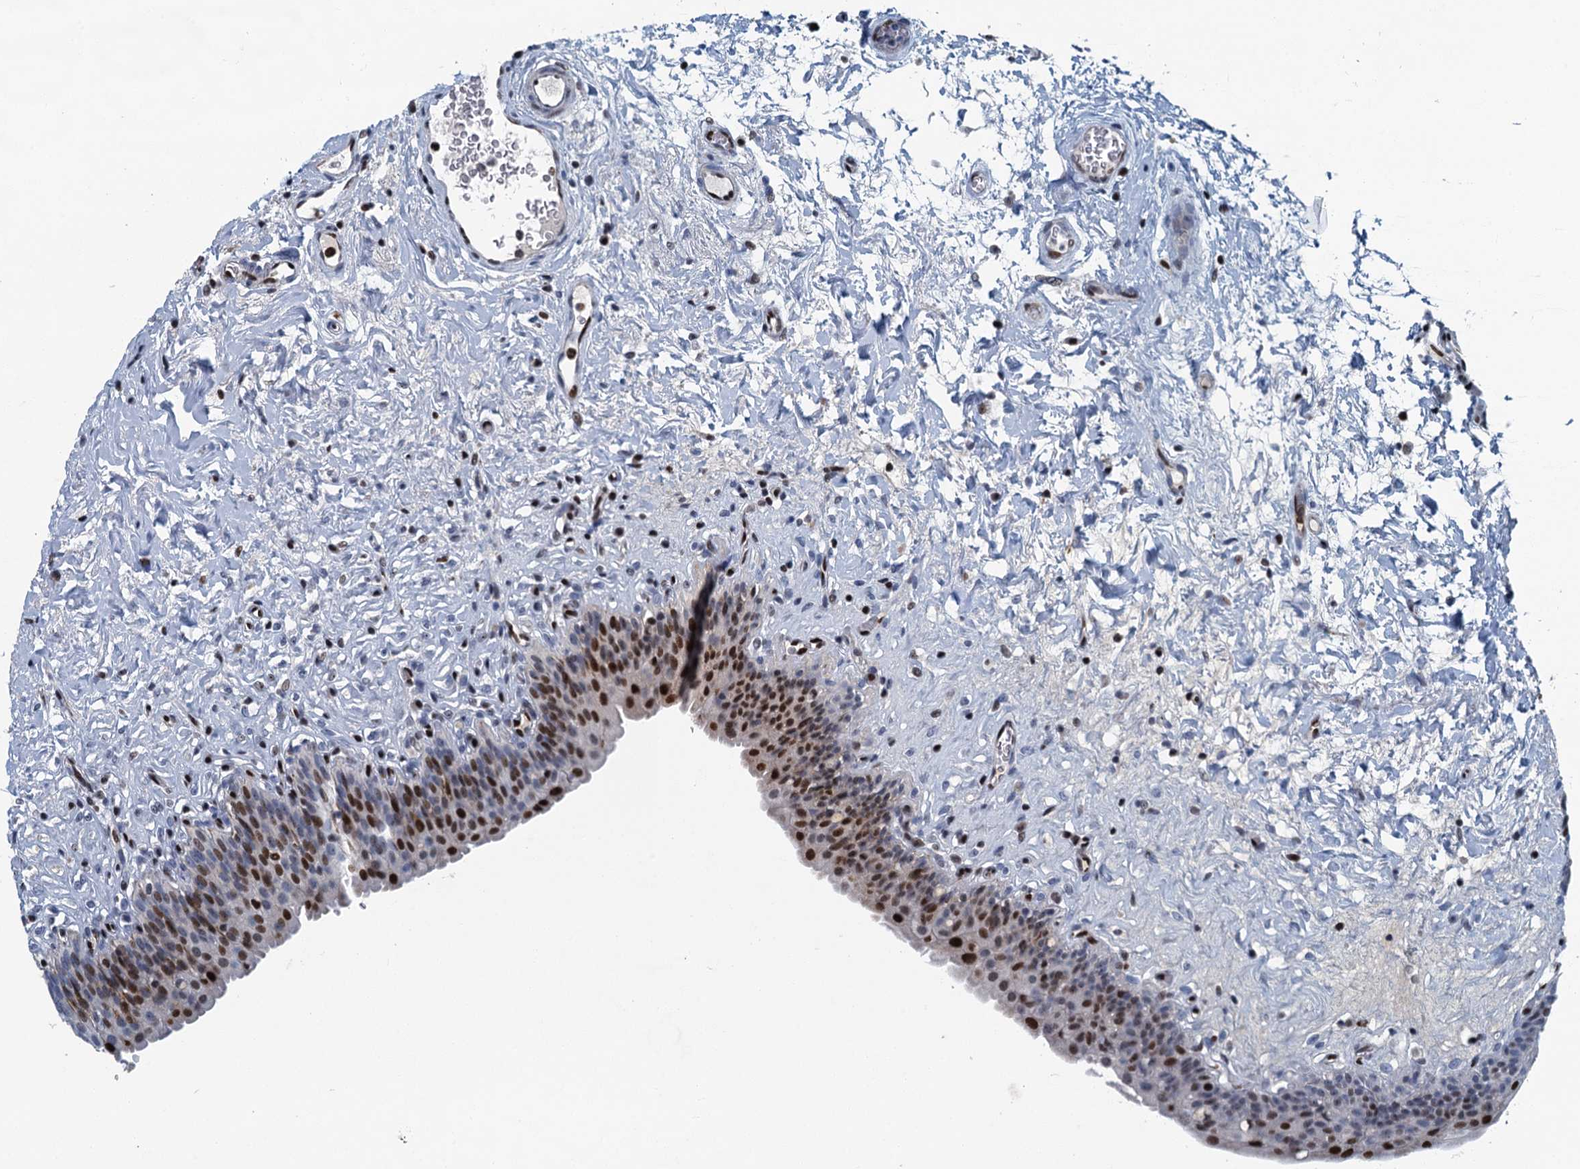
{"staining": {"intensity": "strong", "quantity": "25%-75%", "location": "nuclear"}, "tissue": "urinary bladder", "cell_type": "Urothelial cells", "image_type": "normal", "snomed": [{"axis": "morphology", "description": "Normal tissue, NOS"}, {"axis": "topography", "description": "Urinary bladder"}], "caption": "Urinary bladder stained for a protein (brown) displays strong nuclear positive positivity in approximately 25%-75% of urothelial cells.", "gene": "ANKRD13D", "patient": {"sex": "male", "age": 83}}